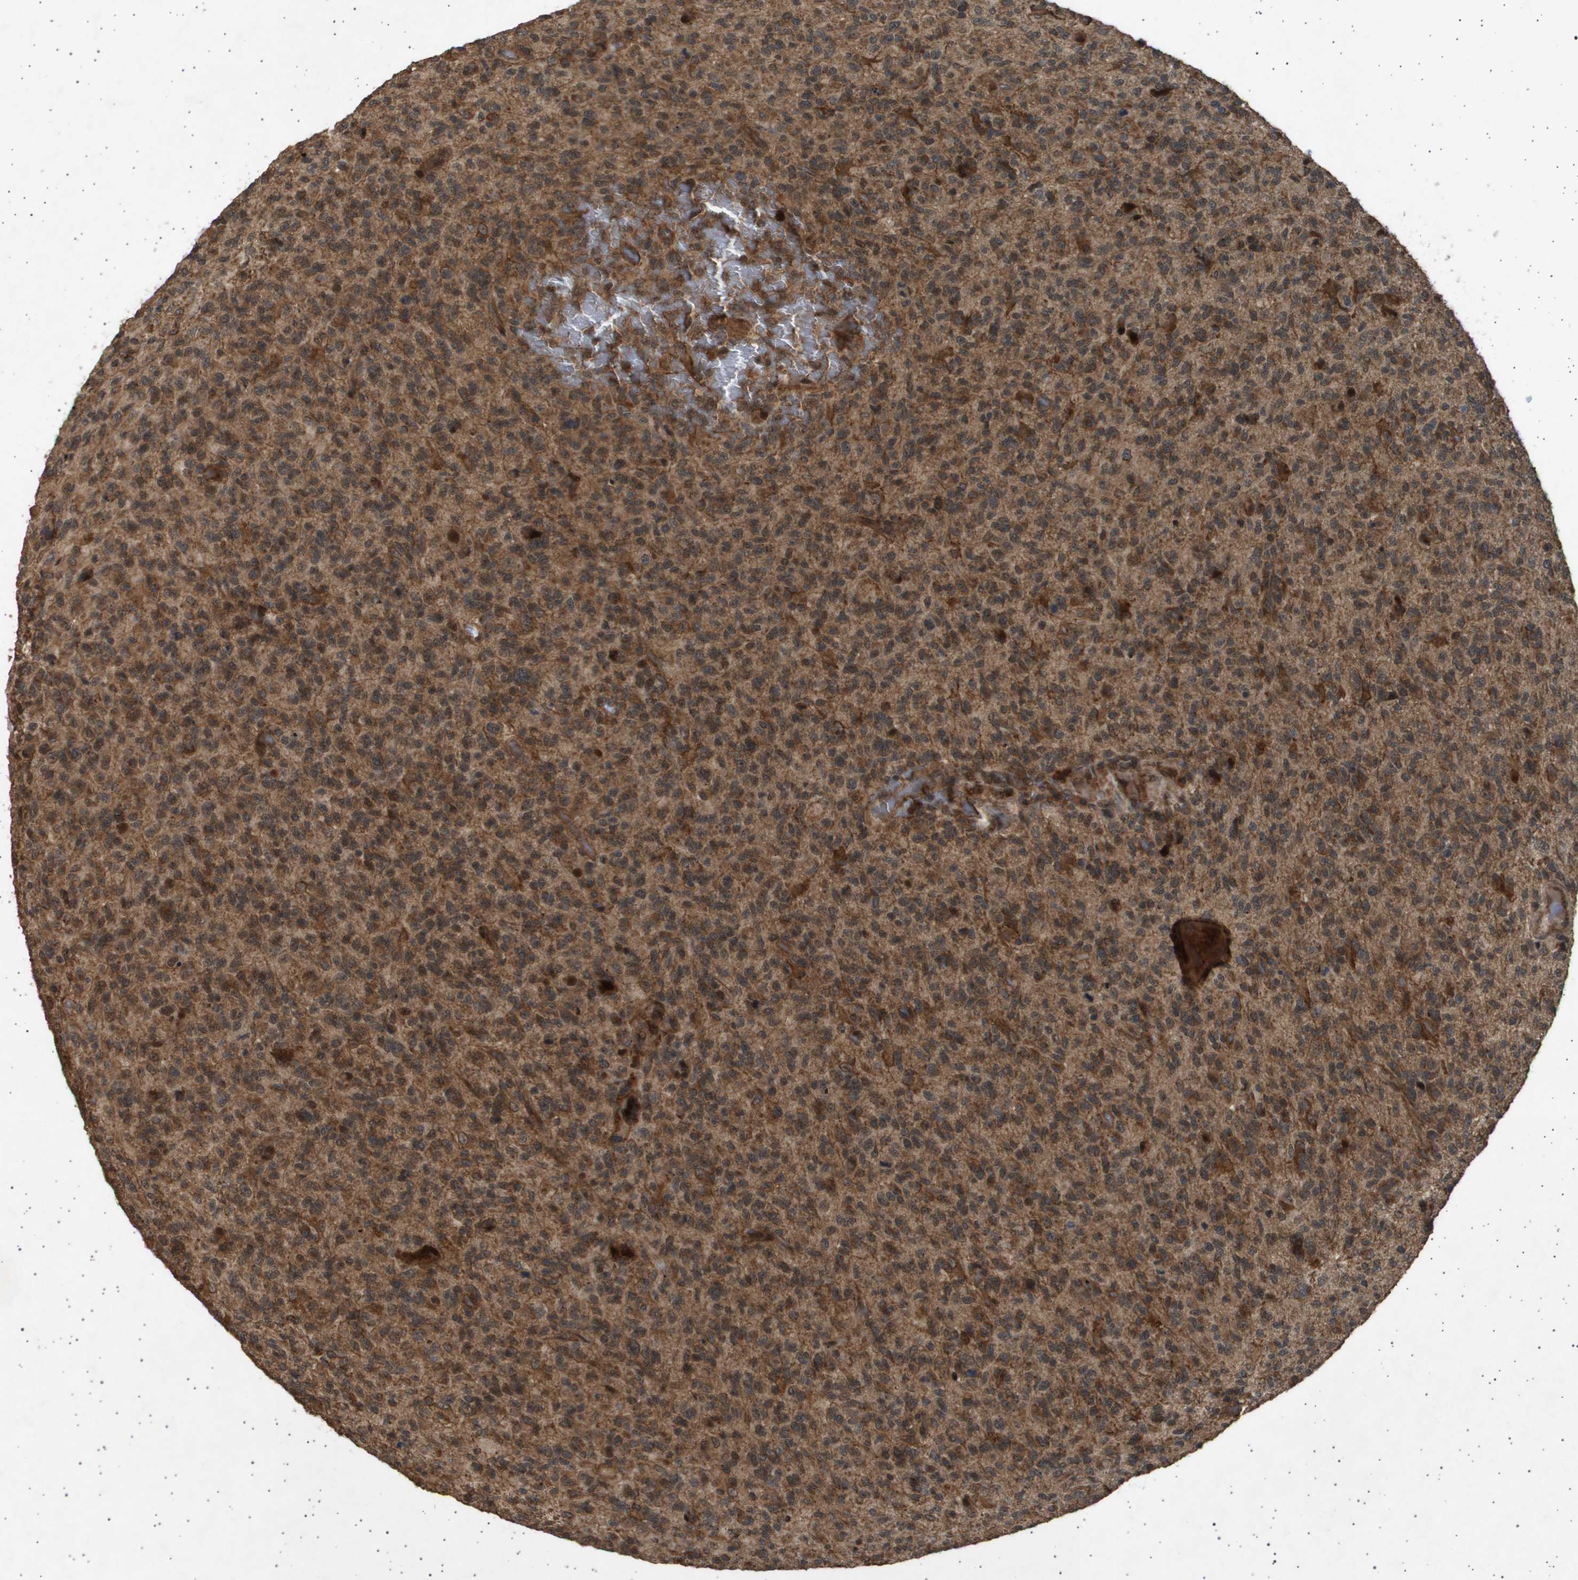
{"staining": {"intensity": "moderate", "quantity": ">75%", "location": "cytoplasmic/membranous,nuclear"}, "tissue": "glioma", "cell_type": "Tumor cells", "image_type": "cancer", "snomed": [{"axis": "morphology", "description": "Glioma, malignant, High grade"}, {"axis": "topography", "description": "Brain"}], "caption": "This image displays immunohistochemistry (IHC) staining of human malignant glioma (high-grade), with medium moderate cytoplasmic/membranous and nuclear positivity in approximately >75% of tumor cells.", "gene": "TNRC6A", "patient": {"sex": "male", "age": 71}}